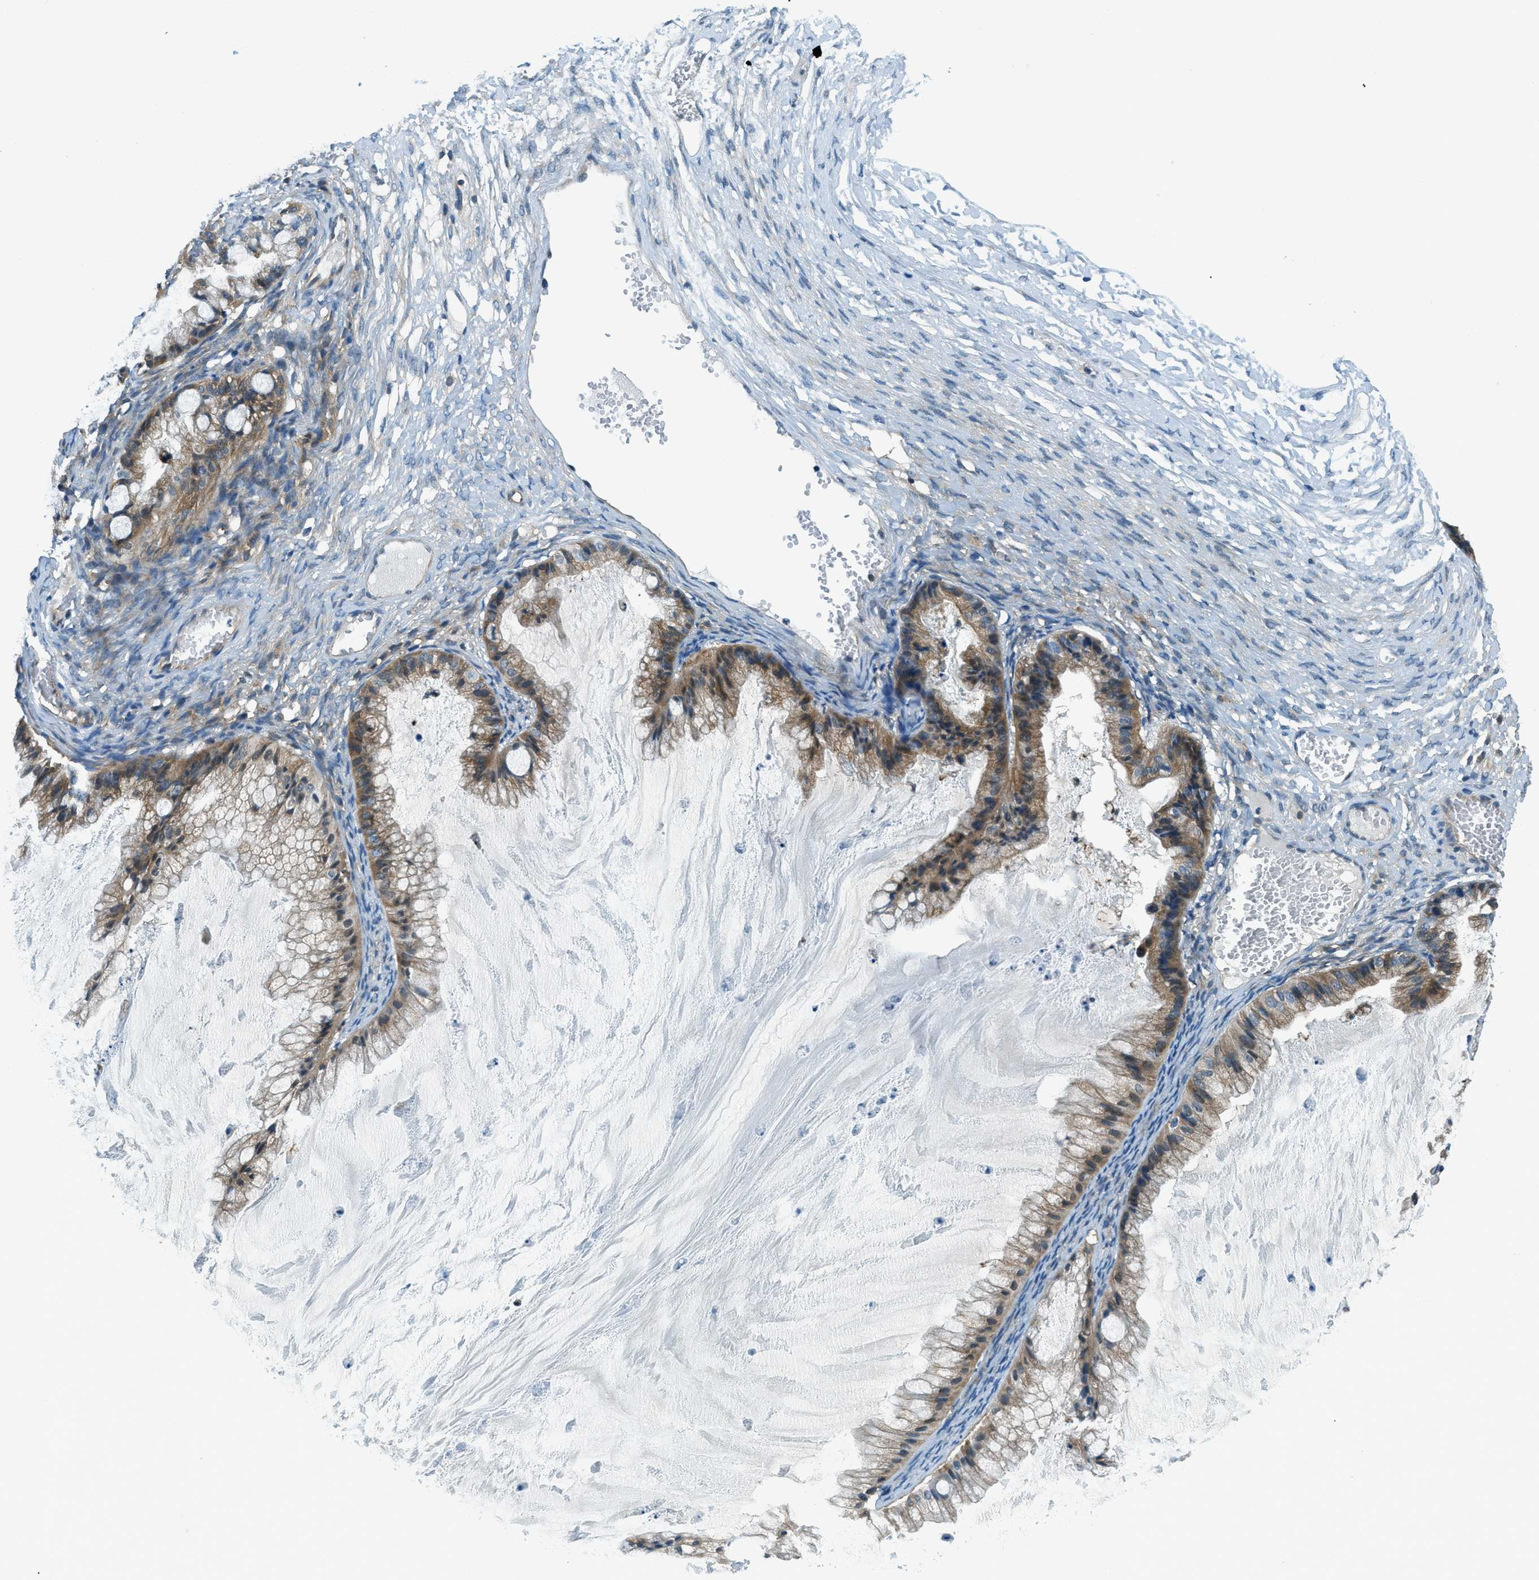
{"staining": {"intensity": "weak", "quantity": ">75%", "location": "cytoplasmic/membranous"}, "tissue": "ovarian cancer", "cell_type": "Tumor cells", "image_type": "cancer", "snomed": [{"axis": "morphology", "description": "Cystadenocarcinoma, mucinous, NOS"}, {"axis": "topography", "description": "Ovary"}], "caption": "Ovarian cancer stained with a protein marker reveals weak staining in tumor cells.", "gene": "HEBP2", "patient": {"sex": "female", "age": 57}}